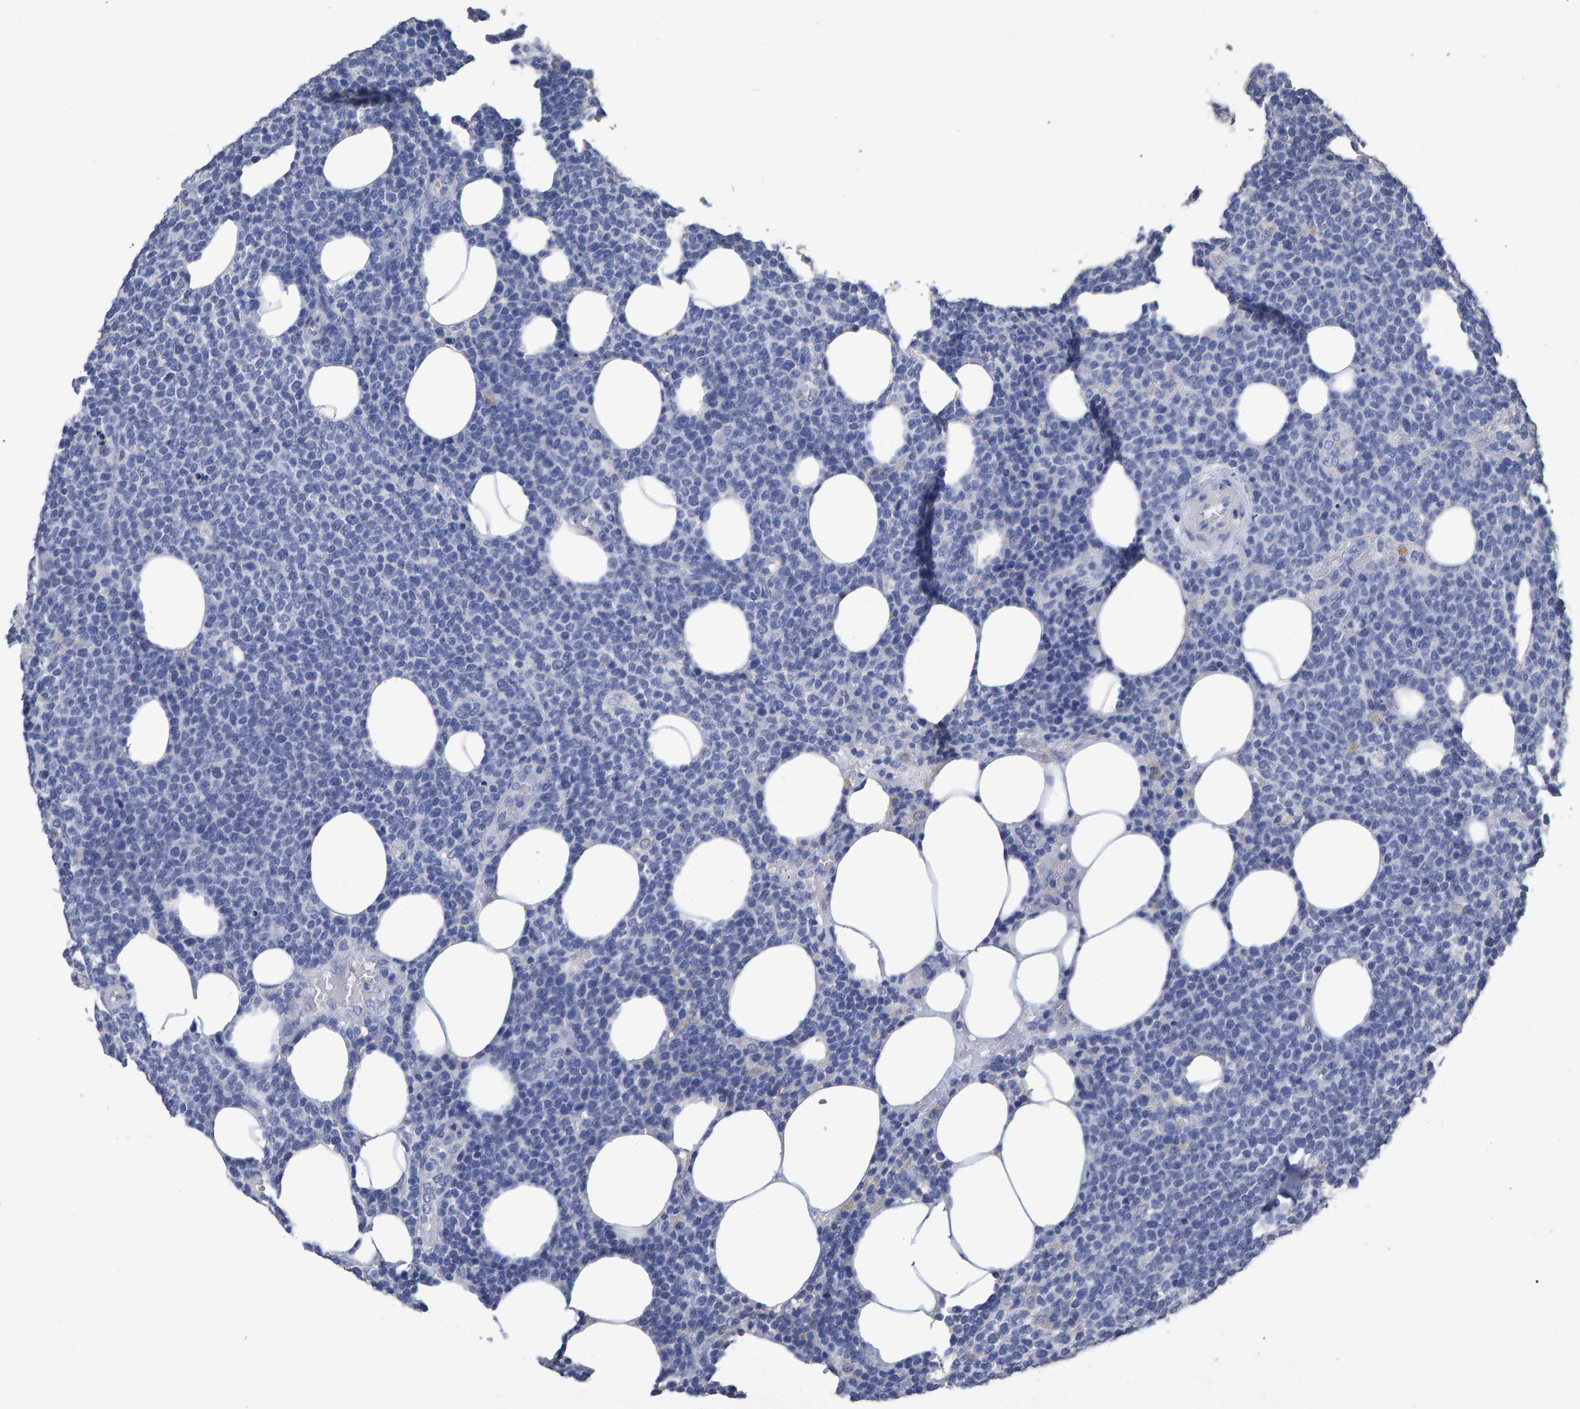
{"staining": {"intensity": "negative", "quantity": "none", "location": "none"}, "tissue": "lymphoma", "cell_type": "Tumor cells", "image_type": "cancer", "snomed": [{"axis": "morphology", "description": "Malignant lymphoma, non-Hodgkin's type, High grade"}, {"axis": "topography", "description": "Lymph node"}], "caption": "This image is of lymphoma stained with IHC to label a protein in brown with the nuclei are counter-stained blue. There is no staining in tumor cells.", "gene": "HEMGN", "patient": {"sex": "male", "age": 61}}